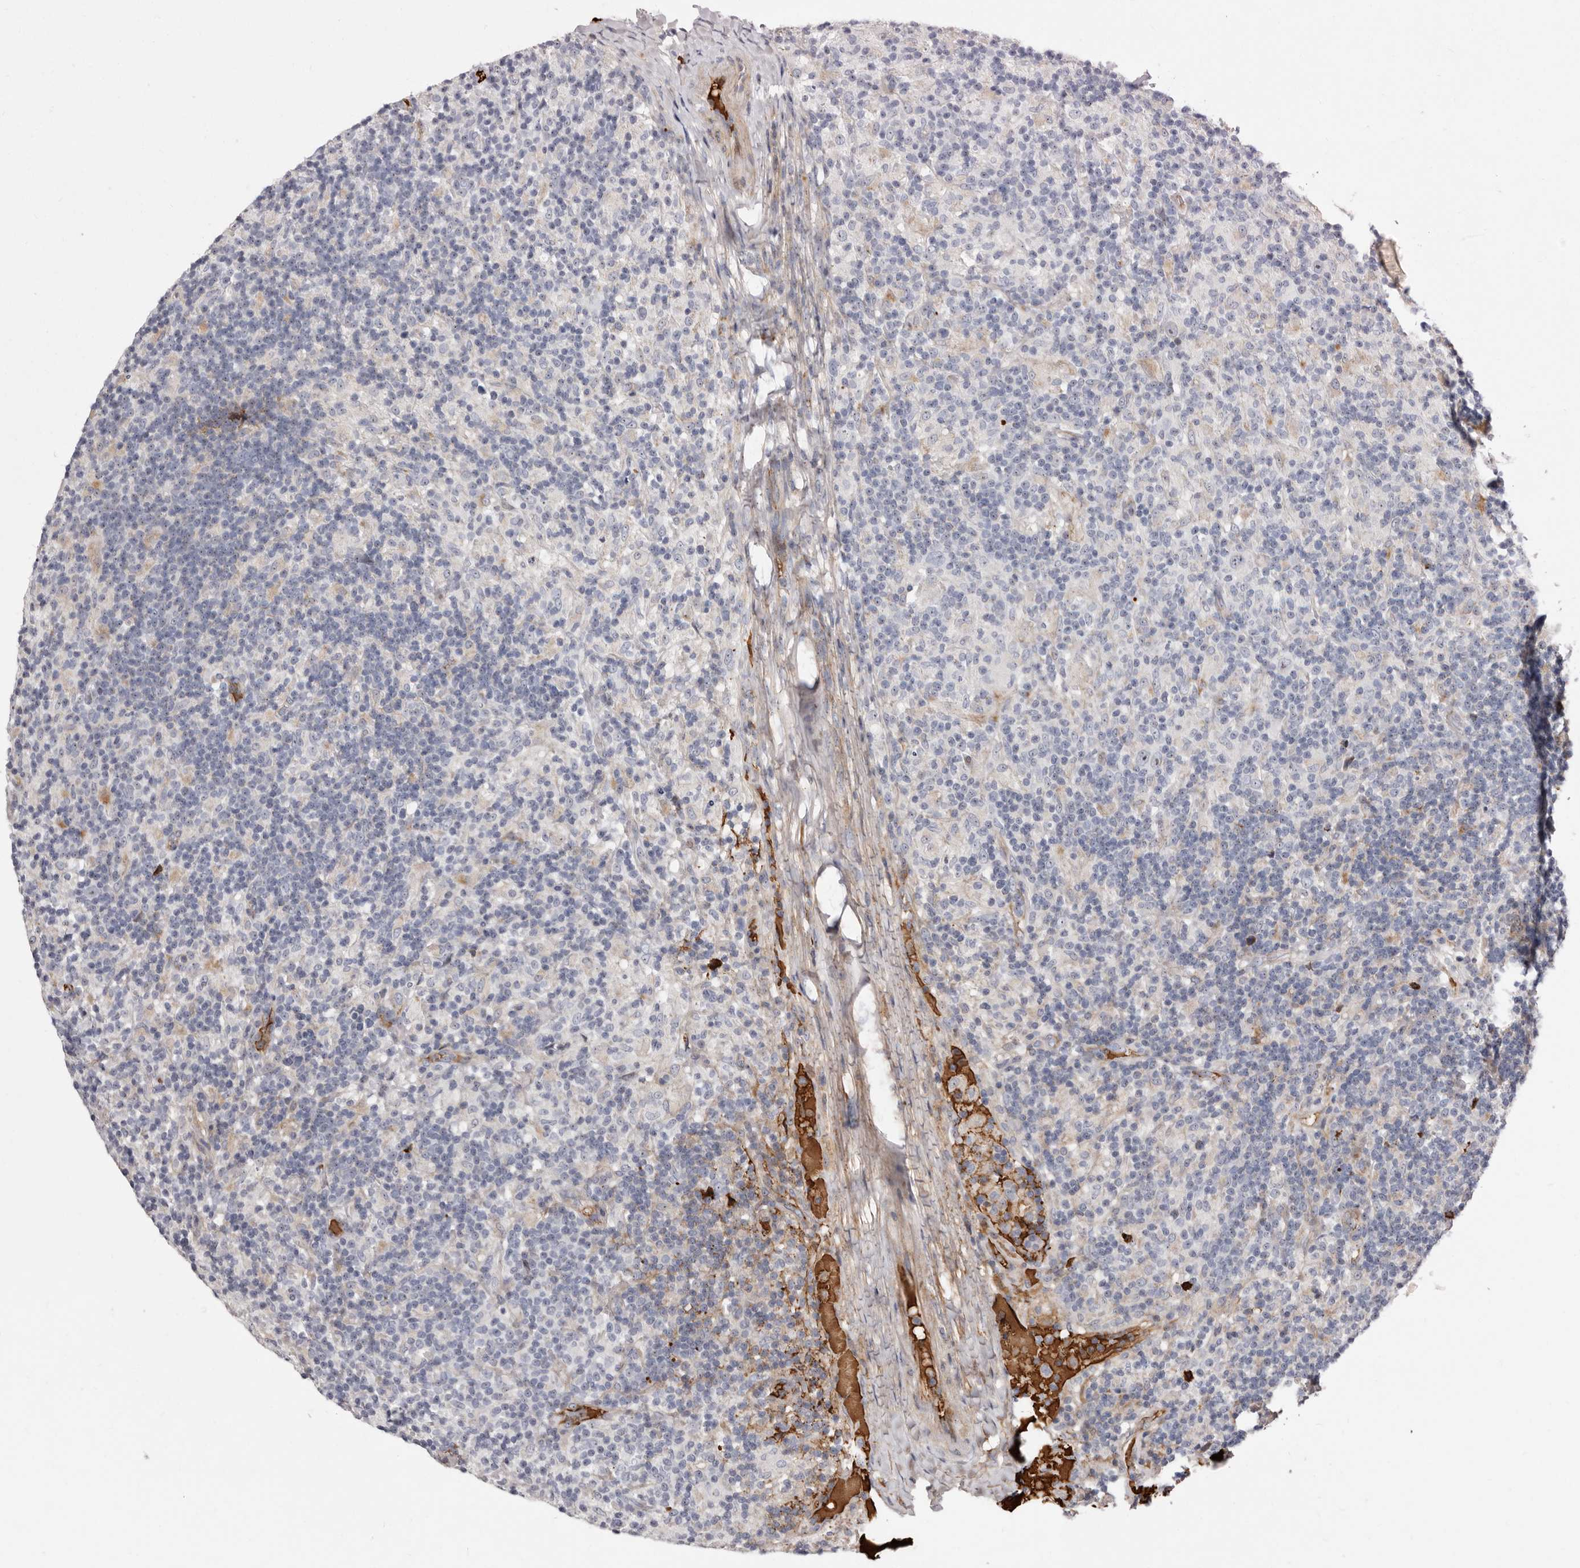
{"staining": {"intensity": "negative", "quantity": "none", "location": "none"}, "tissue": "lymphoma", "cell_type": "Tumor cells", "image_type": "cancer", "snomed": [{"axis": "morphology", "description": "Hodgkin's disease, NOS"}, {"axis": "topography", "description": "Lymph node"}], "caption": "Tumor cells show no significant protein positivity in Hodgkin's disease.", "gene": "NUBPL", "patient": {"sex": "male", "age": 70}}